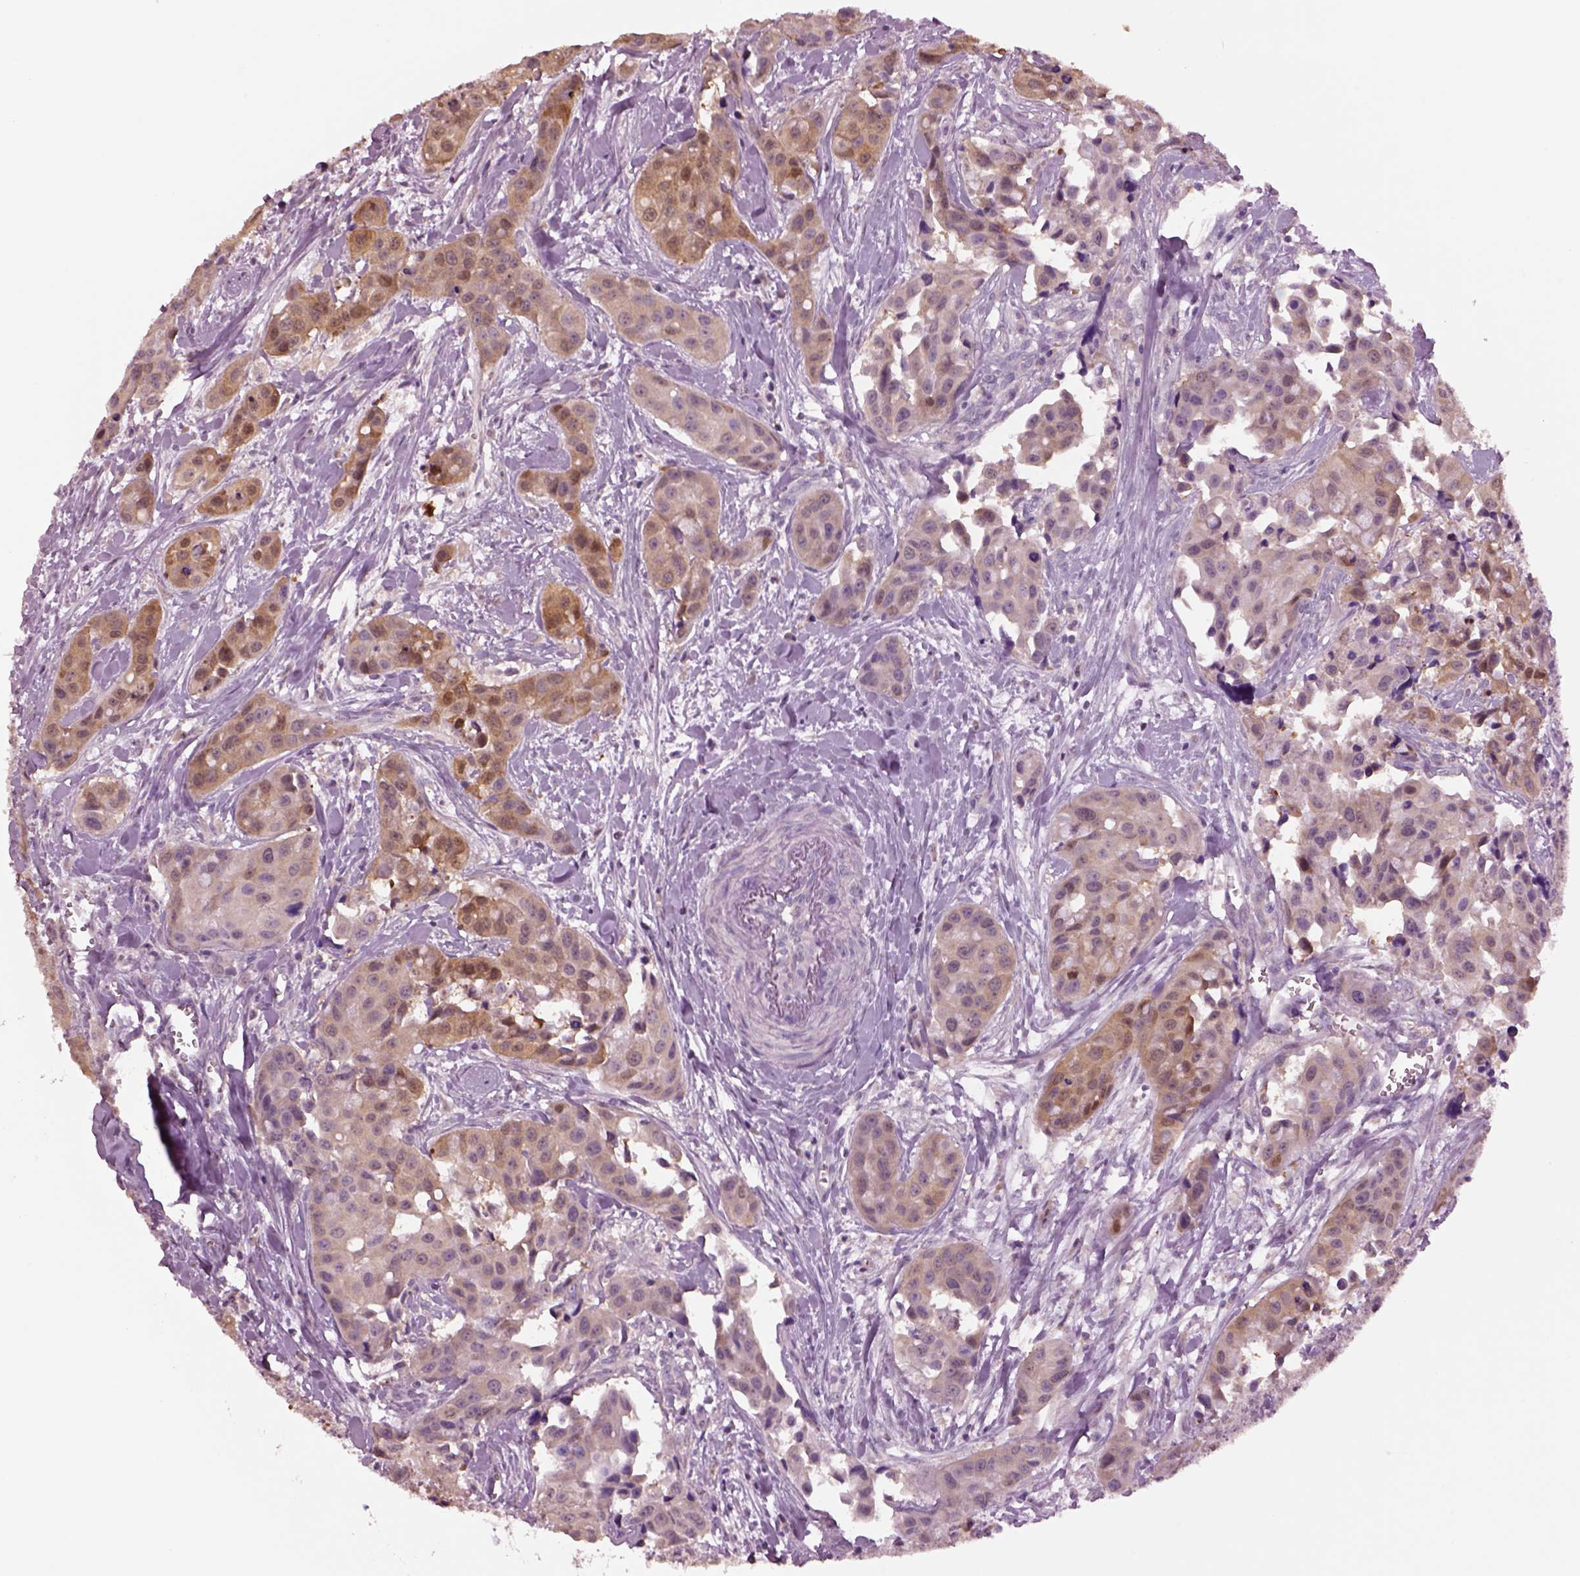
{"staining": {"intensity": "moderate", "quantity": ">75%", "location": "cytoplasmic/membranous"}, "tissue": "head and neck cancer", "cell_type": "Tumor cells", "image_type": "cancer", "snomed": [{"axis": "morphology", "description": "Adenocarcinoma, NOS"}, {"axis": "topography", "description": "Head-Neck"}], "caption": "Head and neck adenocarcinoma stained with DAB (3,3'-diaminobenzidine) immunohistochemistry (IHC) reveals medium levels of moderate cytoplasmic/membranous positivity in about >75% of tumor cells.", "gene": "CLPSL1", "patient": {"sex": "male", "age": 76}}